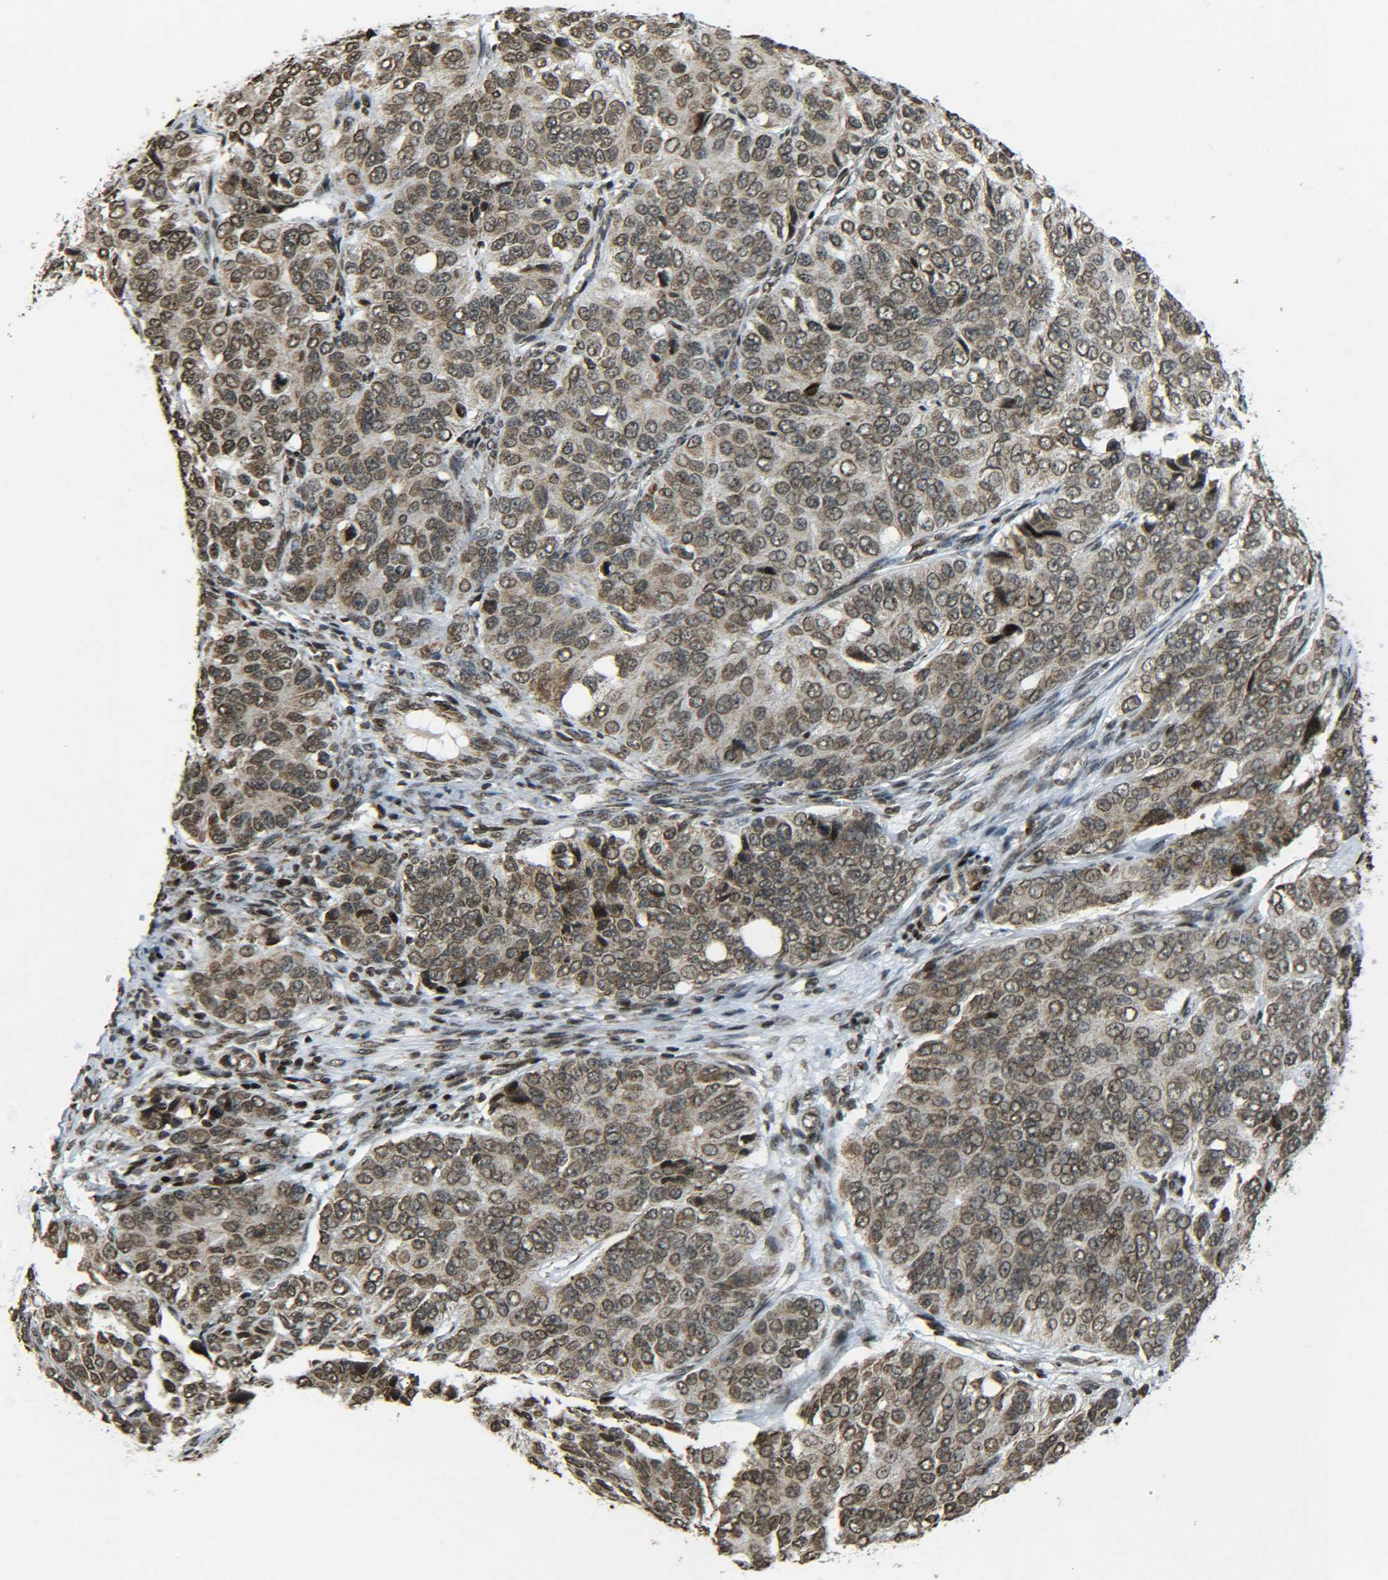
{"staining": {"intensity": "moderate", "quantity": ">75%", "location": "cytoplasmic/membranous,nuclear"}, "tissue": "ovarian cancer", "cell_type": "Tumor cells", "image_type": "cancer", "snomed": [{"axis": "morphology", "description": "Carcinoma, endometroid"}, {"axis": "topography", "description": "Ovary"}], "caption": "The photomicrograph shows staining of ovarian cancer, revealing moderate cytoplasmic/membranous and nuclear protein staining (brown color) within tumor cells. (IHC, brightfield microscopy, high magnification).", "gene": "NEUROG2", "patient": {"sex": "female", "age": 51}}